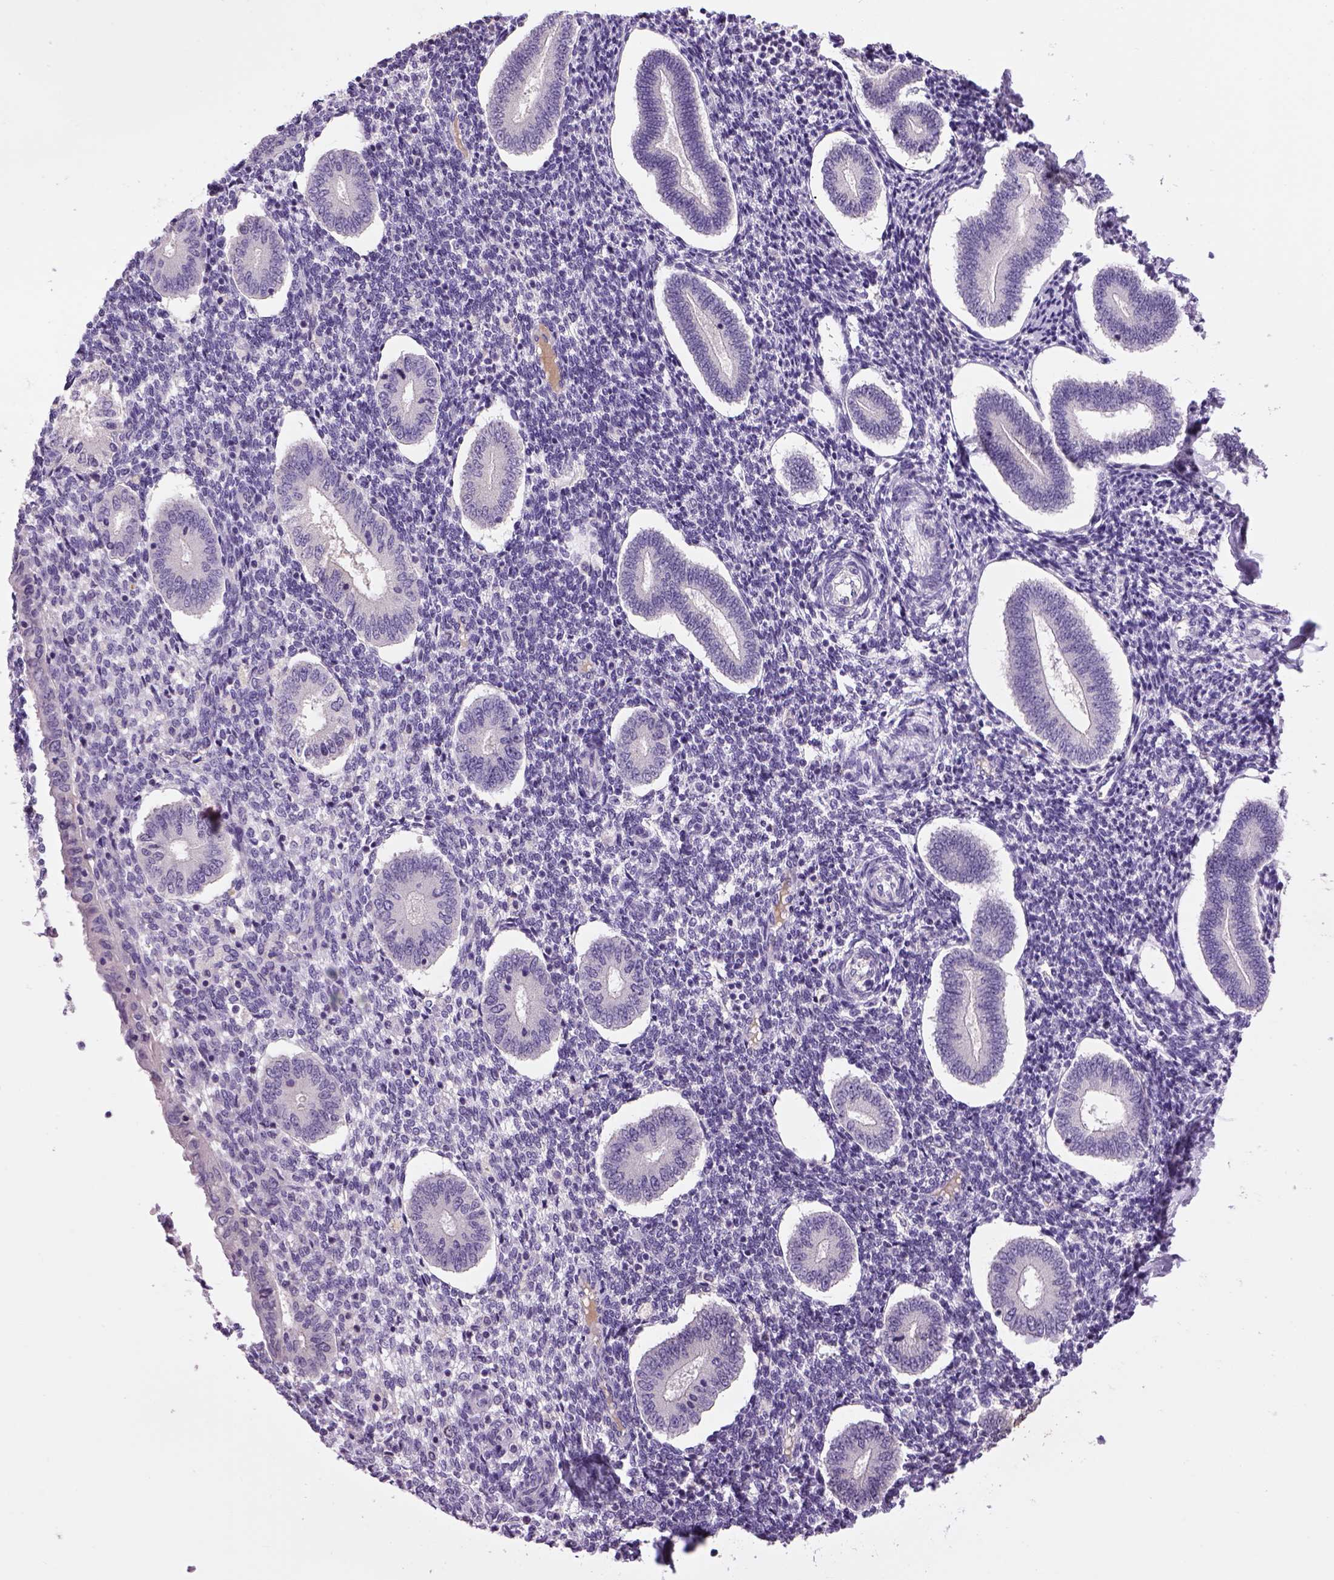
{"staining": {"intensity": "negative", "quantity": "none", "location": "none"}, "tissue": "endometrium", "cell_type": "Cells in endometrial stroma", "image_type": "normal", "snomed": [{"axis": "morphology", "description": "Normal tissue, NOS"}, {"axis": "topography", "description": "Endometrium"}], "caption": "The image displays no staining of cells in endometrial stroma in benign endometrium. The staining was performed using DAB (3,3'-diaminobenzidine) to visualize the protein expression in brown, while the nuclei were stained in blue with hematoxylin (Magnification: 20x).", "gene": "DBH", "patient": {"sex": "female", "age": 40}}